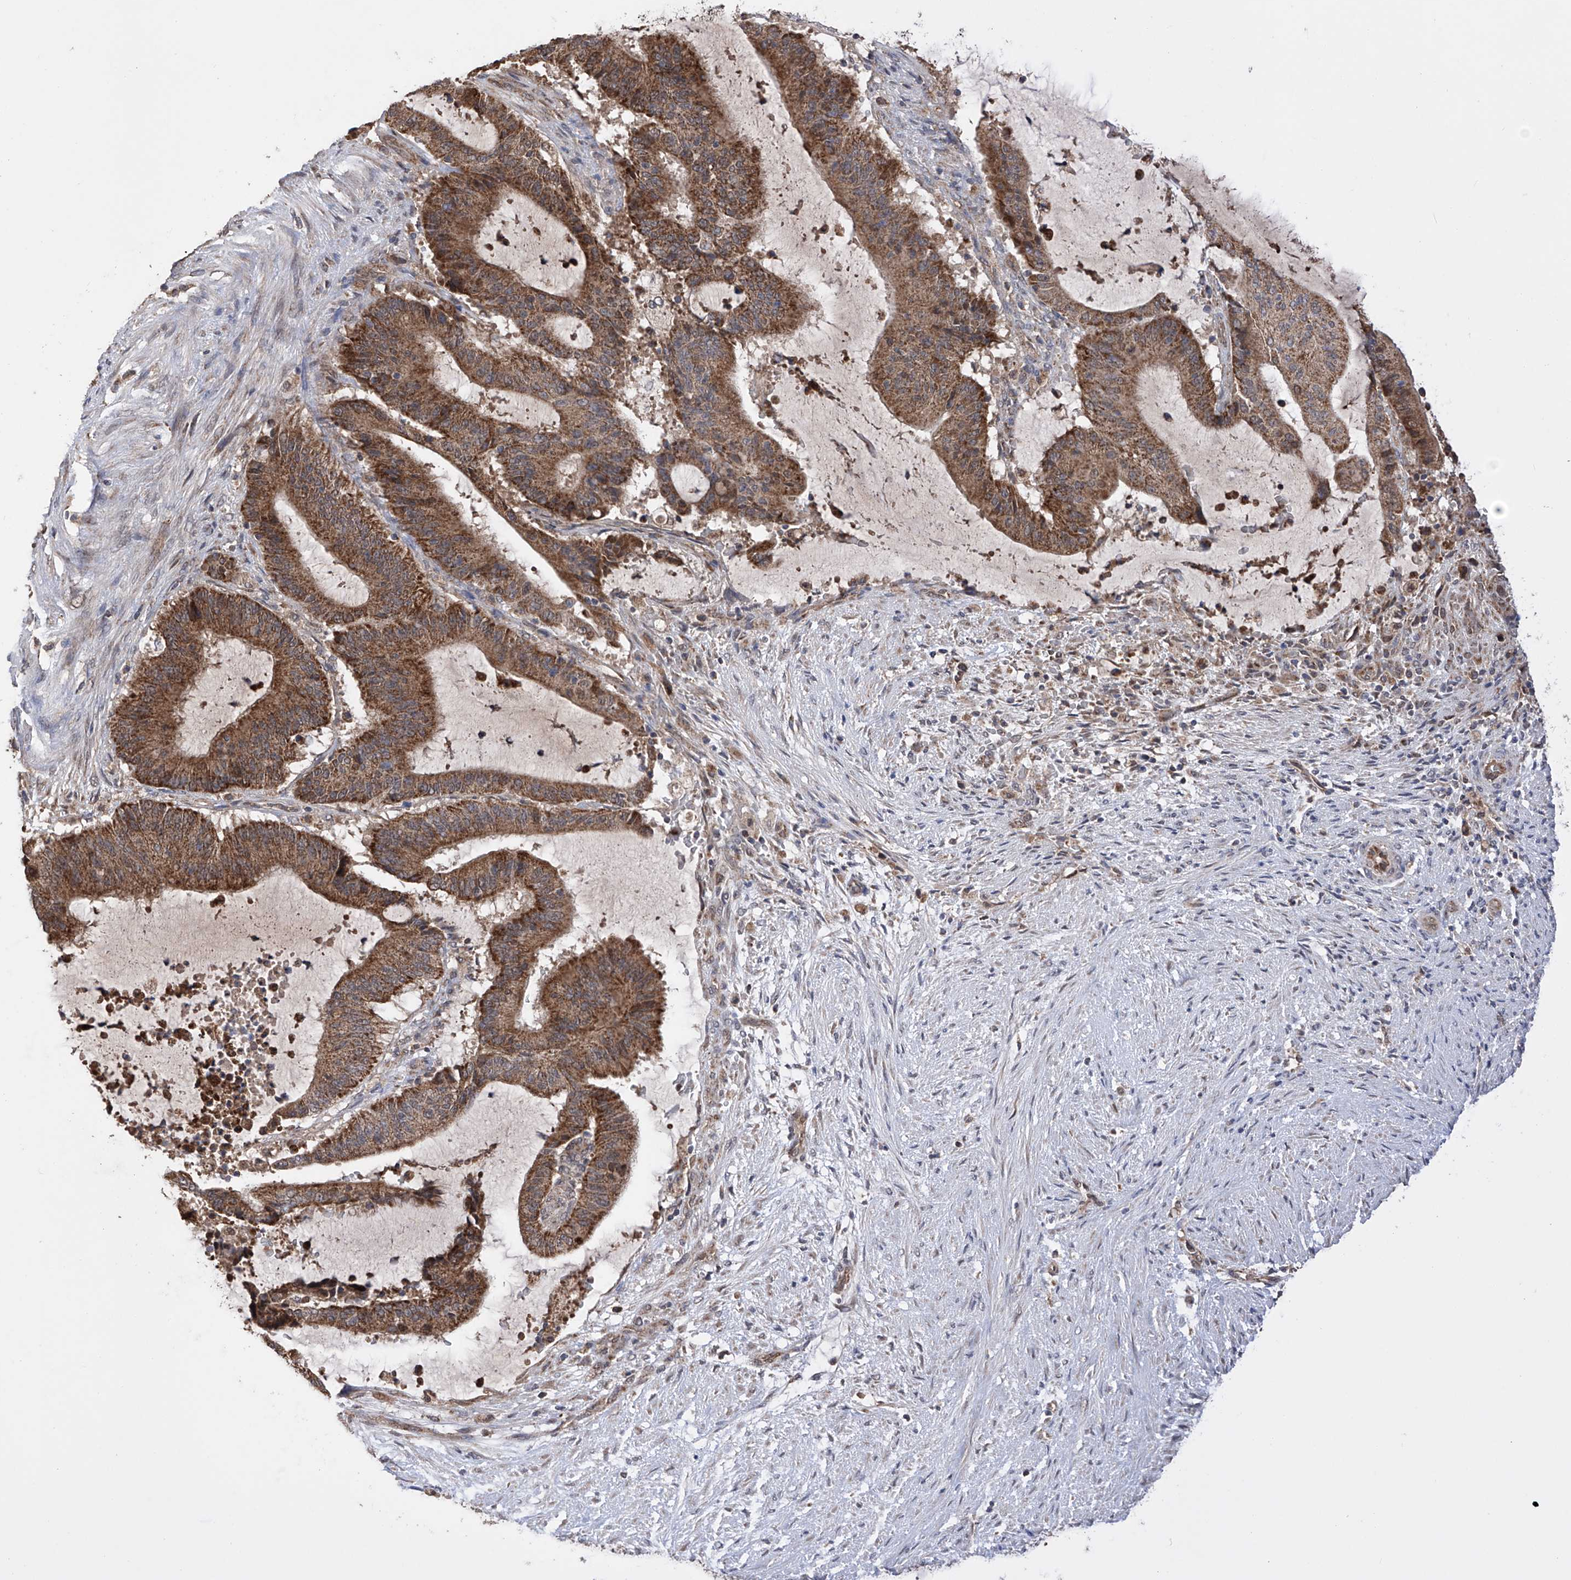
{"staining": {"intensity": "strong", "quantity": ">75%", "location": "cytoplasmic/membranous"}, "tissue": "liver cancer", "cell_type": "Tumor cells", "image_type": "cancer", "snomed": [{"axis": "morphology", "description": "Normal tissue, NOS"}, {"axis": "morphology", "description": "Cholangiocarcinoma"}, {"axis": "topography", "description": "Liver"}, {"axis": "topography", "description": "Peripheral nerve tissue"}], "caption": "IHC photomicrograph of cholangiocarcinoma (liver) stained for a protein (brown), which displays high levels of strong cytoplasmic/membranous expression in about >75% of tumor cells.", "gene": "SDHAF4", "patient": {"sex": "female", "age": 73}}